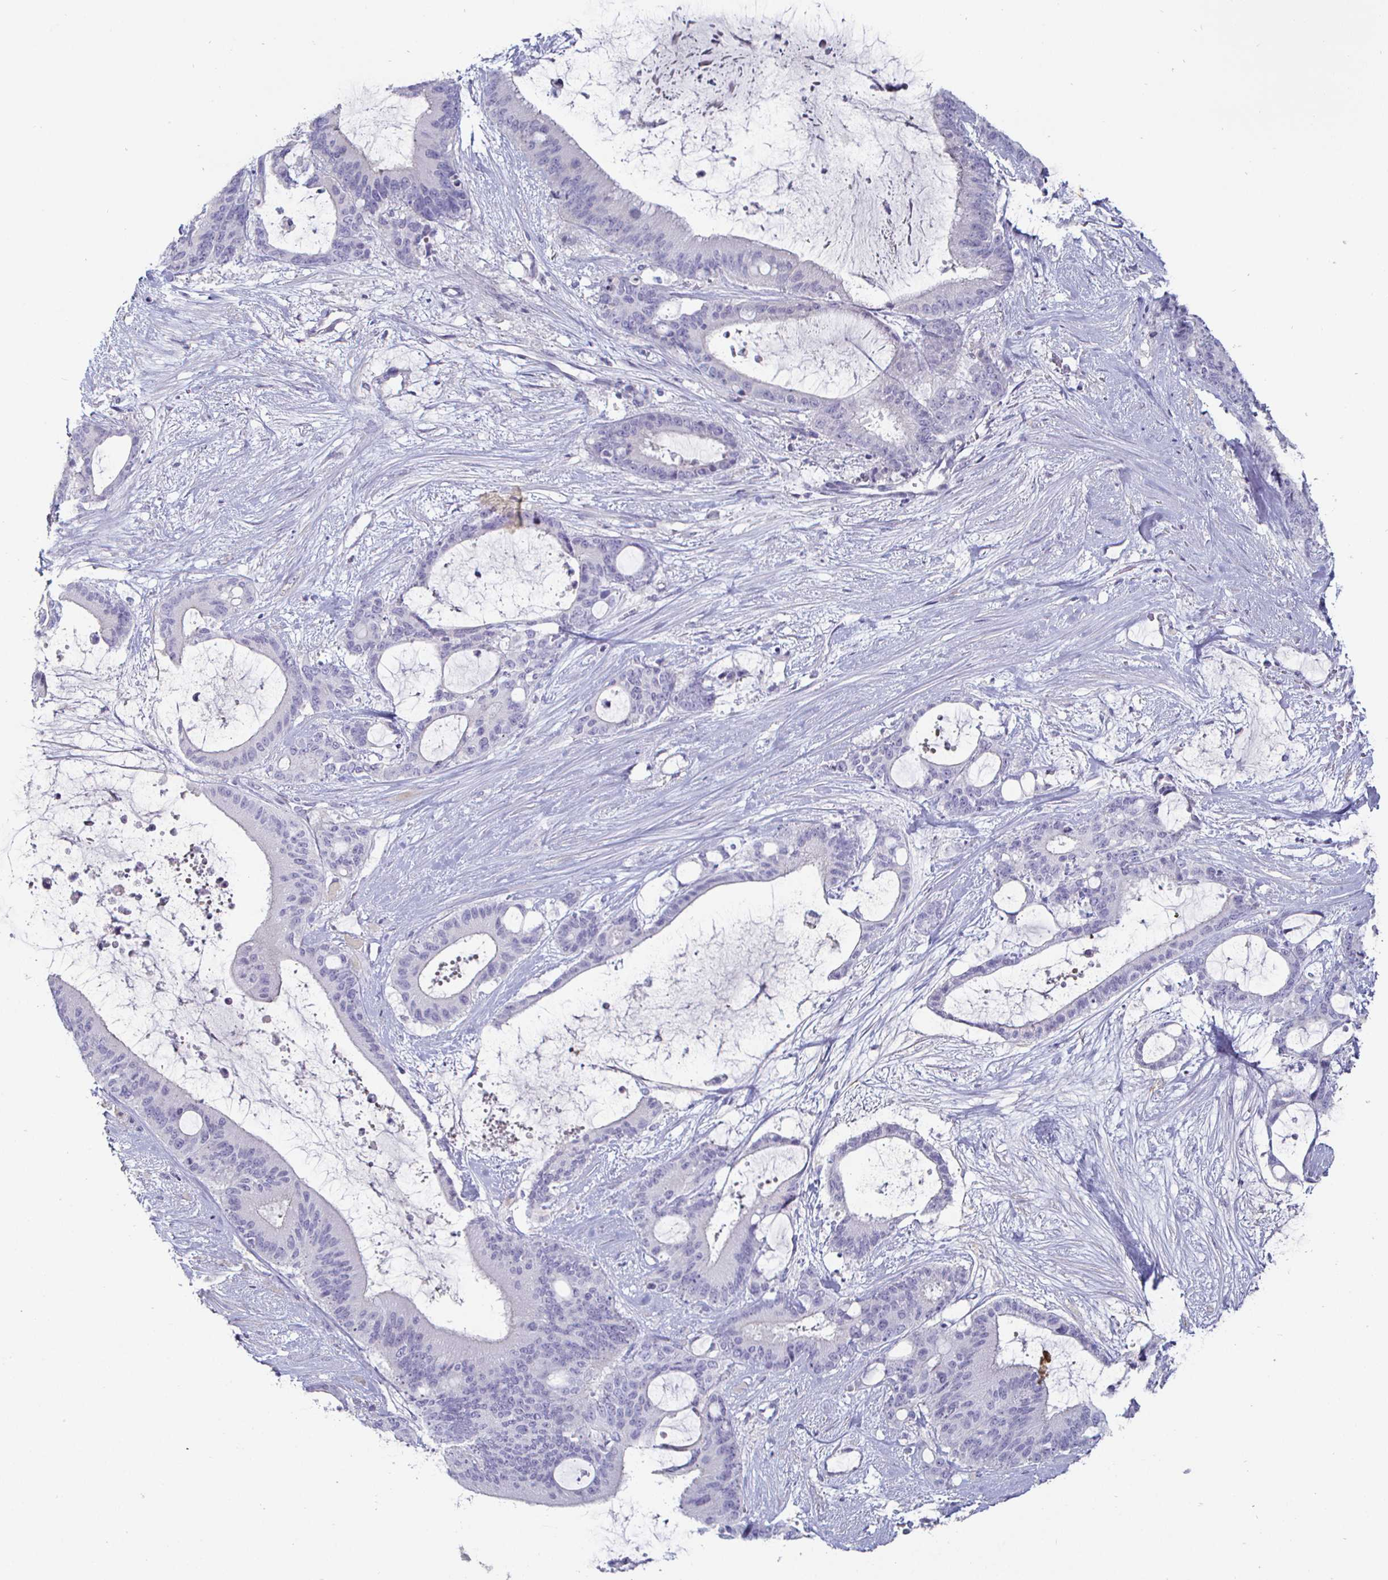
{"staining": {"intensity": "negative", "quantity": "none", "location": "none"}, "tissue": "liver cancer", "cell_type": "Tumor cells", "image_type": "cancer", "snomed": [{"axis": "morphology", "description": "Normal tissue, NOS"}, {"axis": "morphology", "description": "Cholangiocarcinoma"}, {"axis": "topography", "description": "Liver"}, {"axis": "topography", "description": "Peripheral nerve tissue"}], "caption": "Cholangiocarcinoma (liver) was stained to show a protein in brown. There is no significant positivity in tumor cells.", "gene": "ENPP1", "patient": {"sex": "female", "age": 73}}